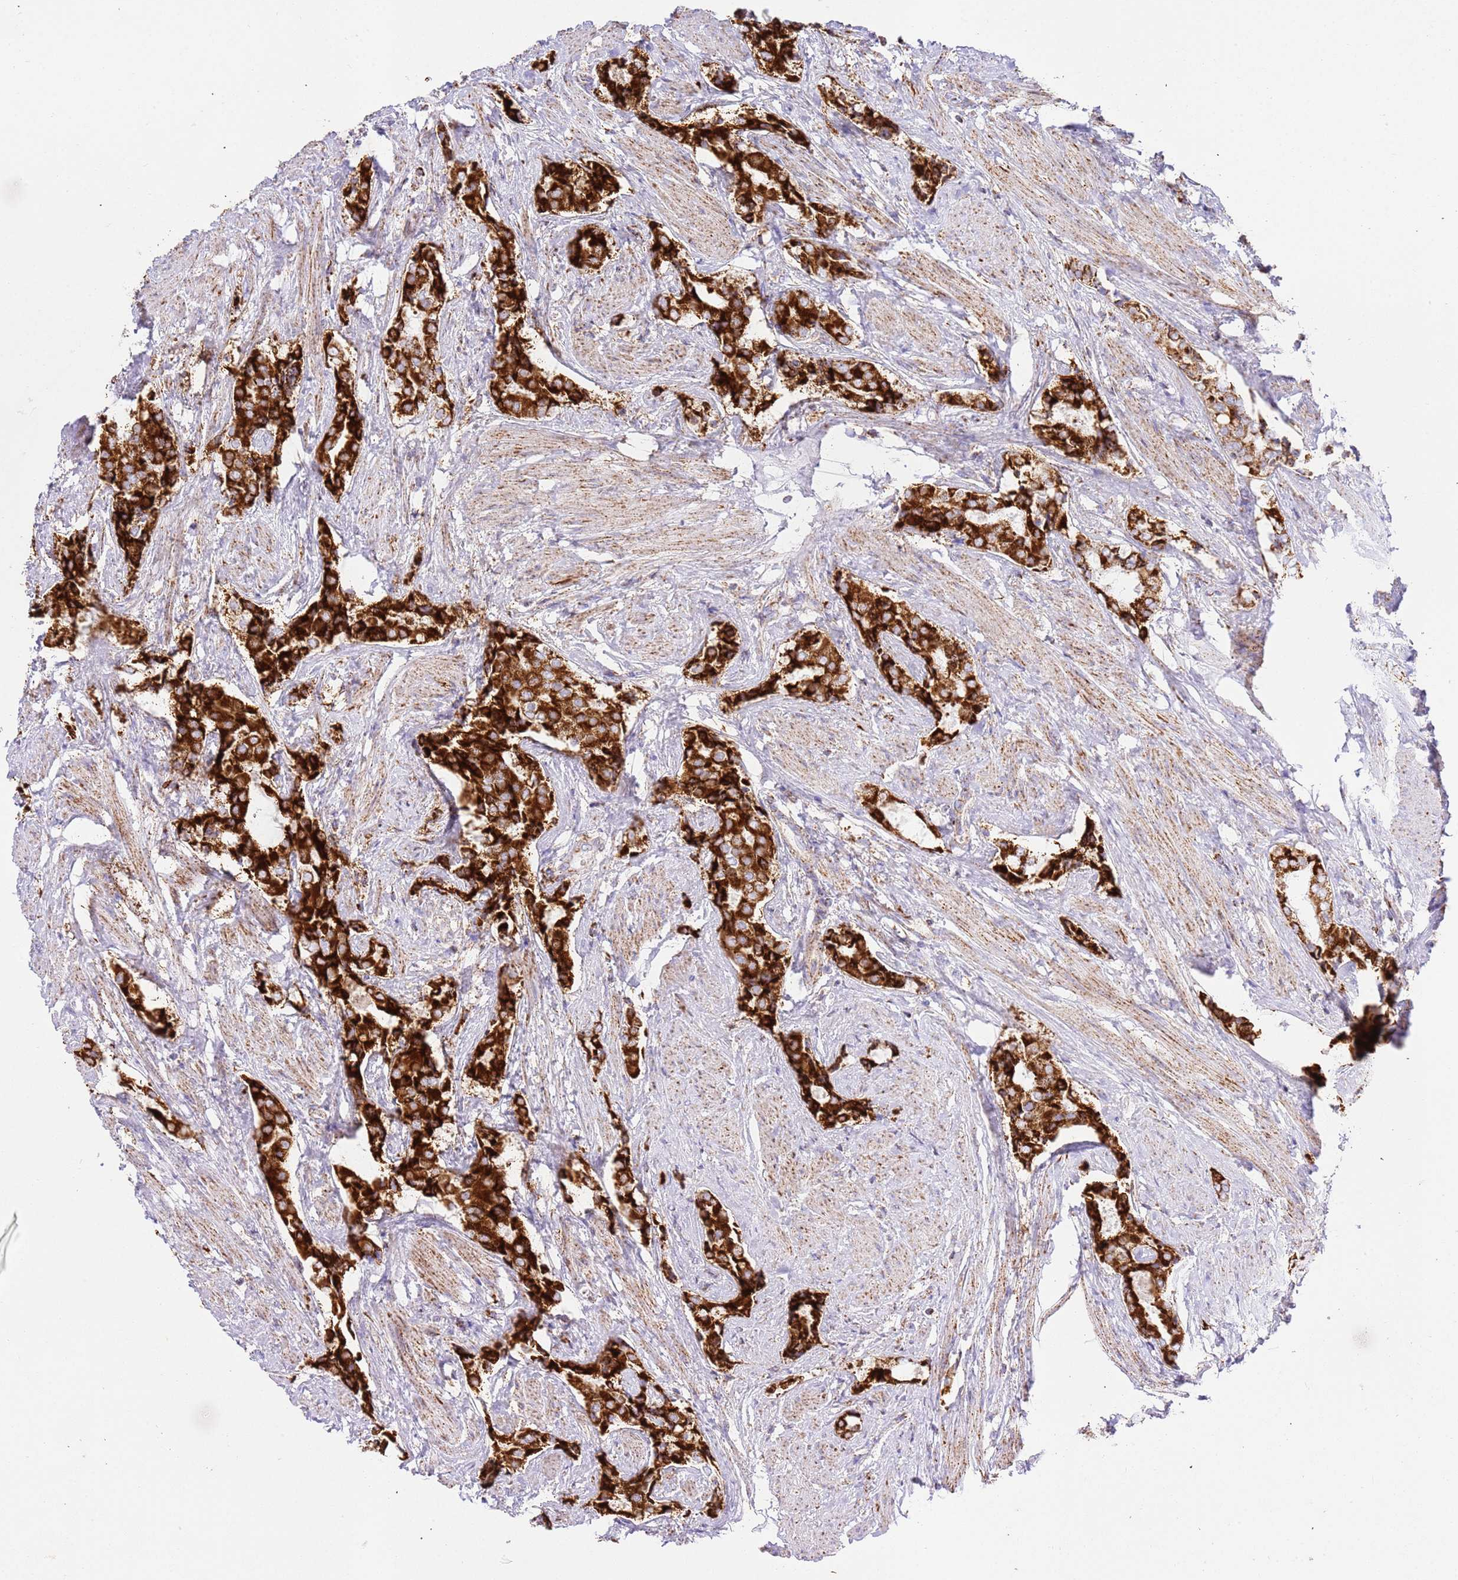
{"staining": {"intensity": "strong", "quantity": "25%-75%", "location": "cytoplasmic/membranous"}, "tissue": "prostate cancer", "cell_type": "Tumor cells", "image_type": "cancer", "snomed": [{"axis": "morphology", "description": "Adenocarcinoma, High grade"}, {"axis": "topography", "description": "Prostate"}], "caption": "A photomicrograph of human prostate cancer (adenocarcinoma (high-grade)) stained for a protein demonstrates strong cytoplasmic/membranous brown staining in tumor cells.", "gene": "ZBTB39", "patient": {"sex": "male", "age": 71}}